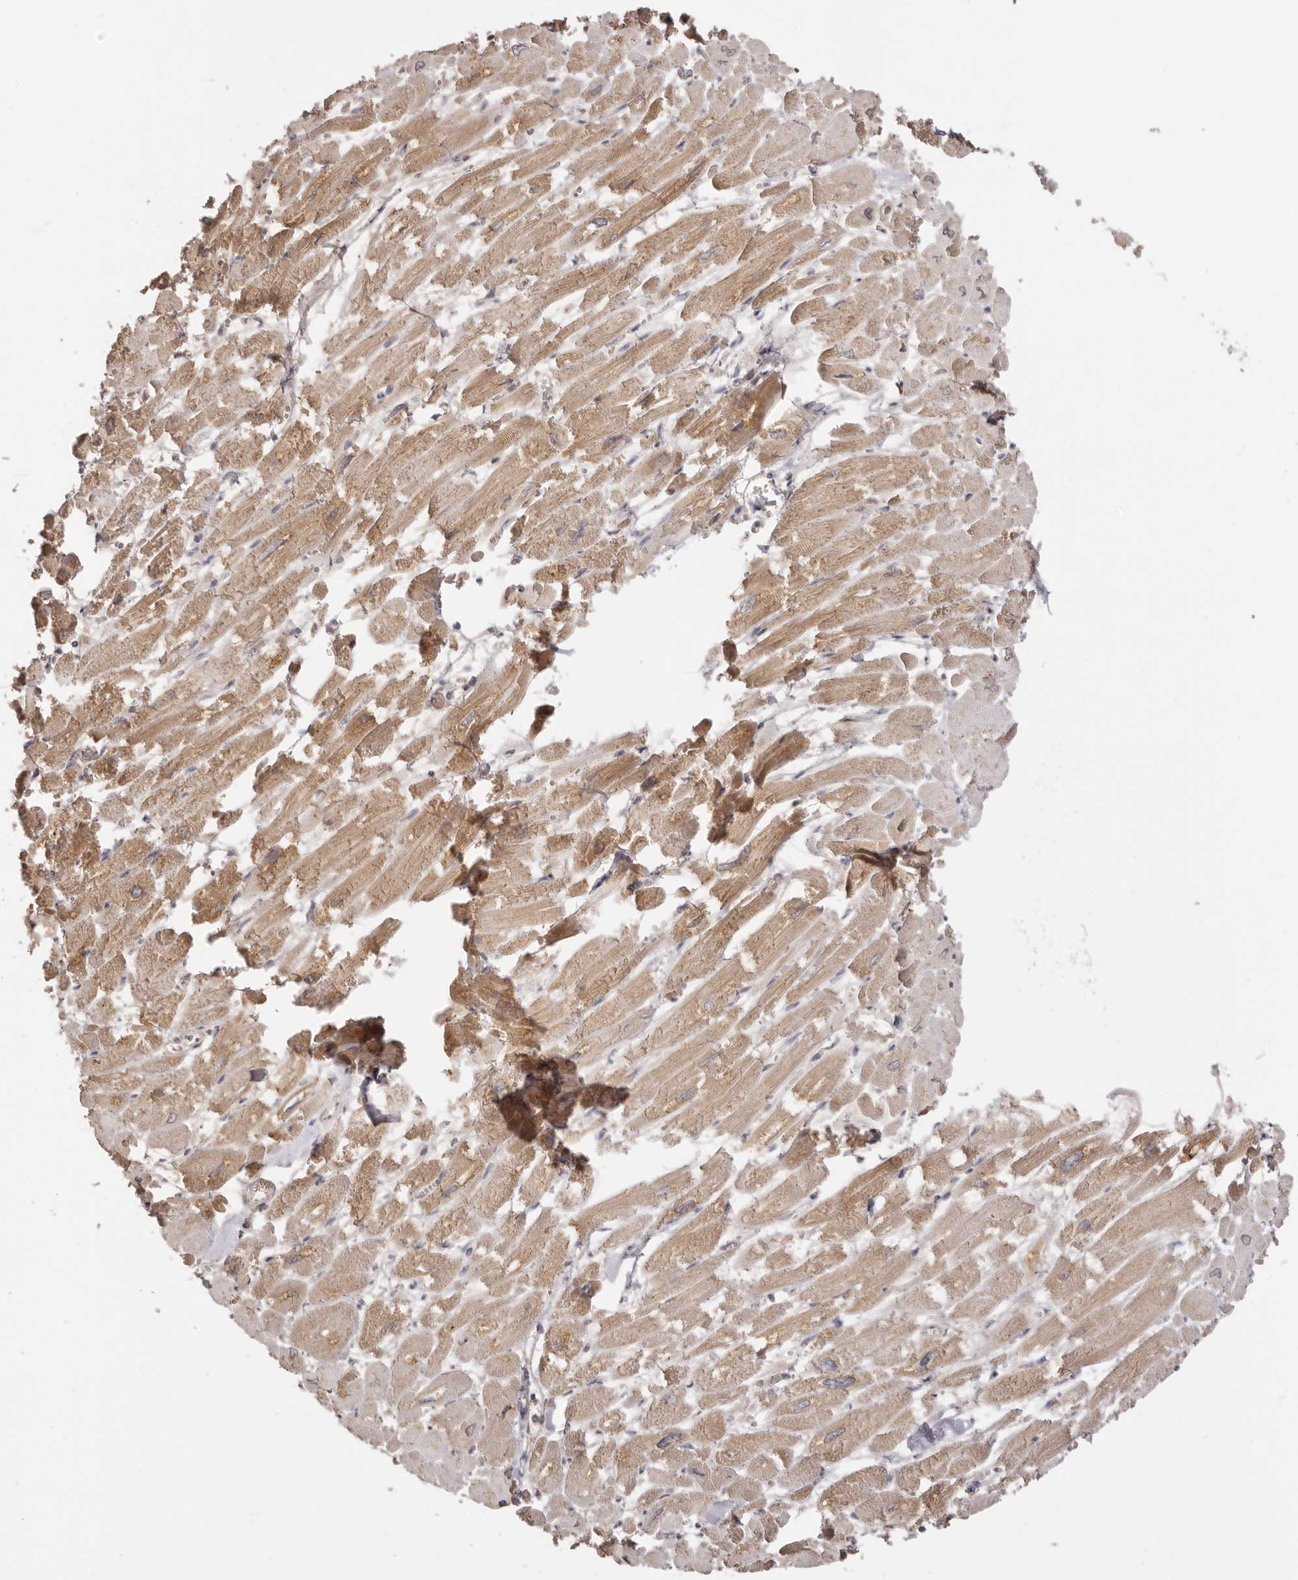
{"staining": {"intensity": "moderate", "quantity": "25%-75%", "location": "cytoplasmic/membranous"}, "tissue": "heart muscle", "cell_type": "Cardiomyocytes", "image_type": "normal", "snomed": [{"axis": "morphology", "description": "Normal tissue, NOS"}, {"axis": "topography", "description": "Heart"}], "caption": "There is medium levels of moderate cytoplasmic/membranous expression in cardiomyocytes of unremarkable heart muscle, as demonstrated by immunohistochemical staining (brown color).", "gene": "EEF1E1", "patient": {"sex": "male", "age": 54}}